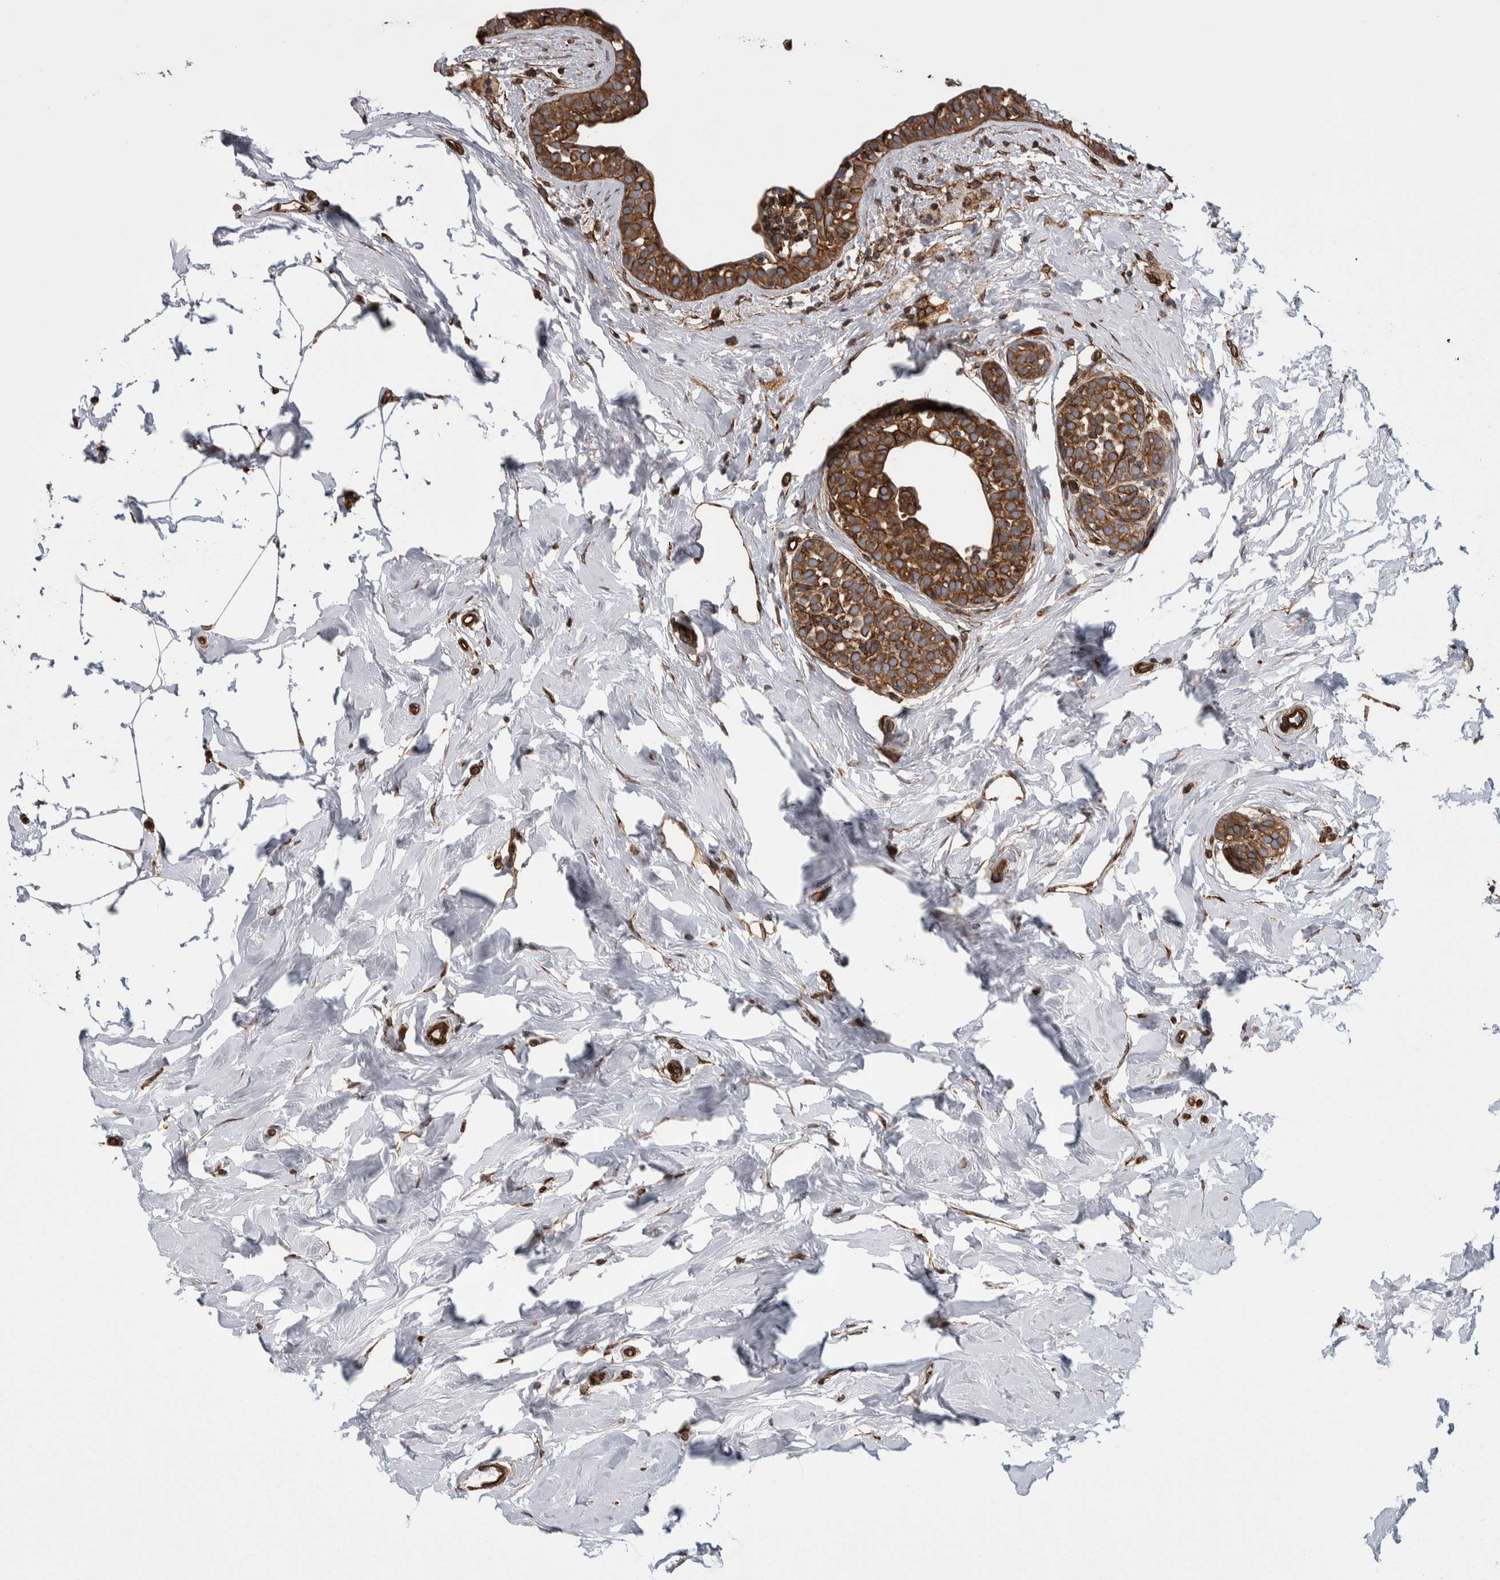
{"staining": {"intensity": "strong", "quantity": ">75%", "location": "cytoplasmic/membranous"}, "tissue": "breast cancer", "cell_type": "Tumor cells", "image_type": "cancer", "snomed": [{"axis": "morphology", "description": "Duct carcinoma"}, {"axis": "topography", "description": "Breast"}], "caption": "The immunohistochemical stain shows strong cytoplasmic/membranous expression in tumor cells of infiltrating ductal carcinoma (breast) tissue. (DAB (3,3'-diaminobenzidine) = brown stain, brightfield microscopy at high magnification).", "gene": "KIF12", "patient": {"sex": "female", "age": 55}}